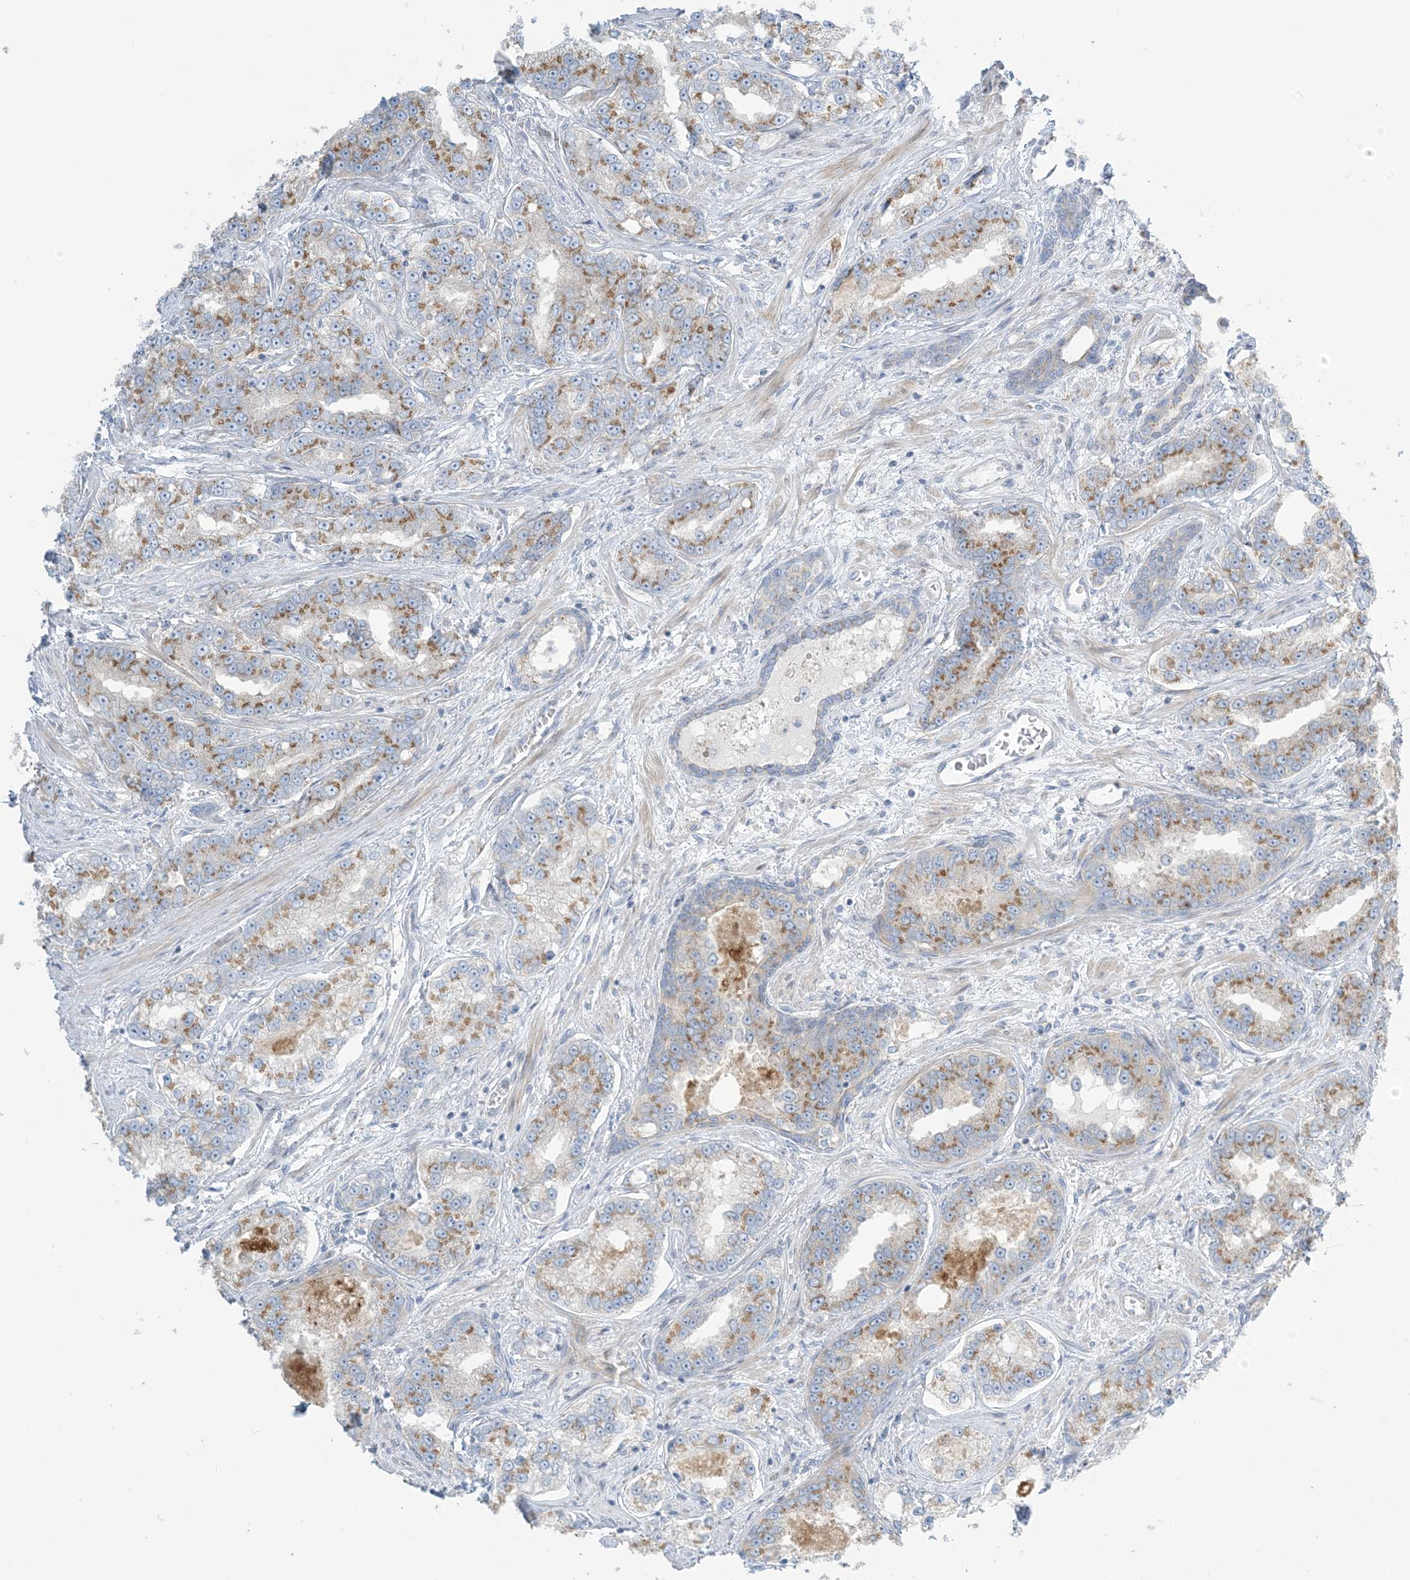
{"staining": {"intensity": "moderate", "quantity": ">75%", "location": "cytoplasmic/membranous"}, "tissue": "prostate cancer", "cell_type": "Tumor cells", "image_type": "cancer", "snomed": [{"axis": "morphology", "description": "Normal tissue, NOS"}, {"axis": "morphology", "description": "Adenocarcinoma, High grade"}, {"axis": "topography", "description": "Prostate"}], "caption": "This is an image of immunohistochemistry staining of prostate cancer, which shows moderate positivity in the cytoplasmic/membranous of tumor cells.", "gene": "AFTPH", "patient": {"sex": "male", "age": 83}}